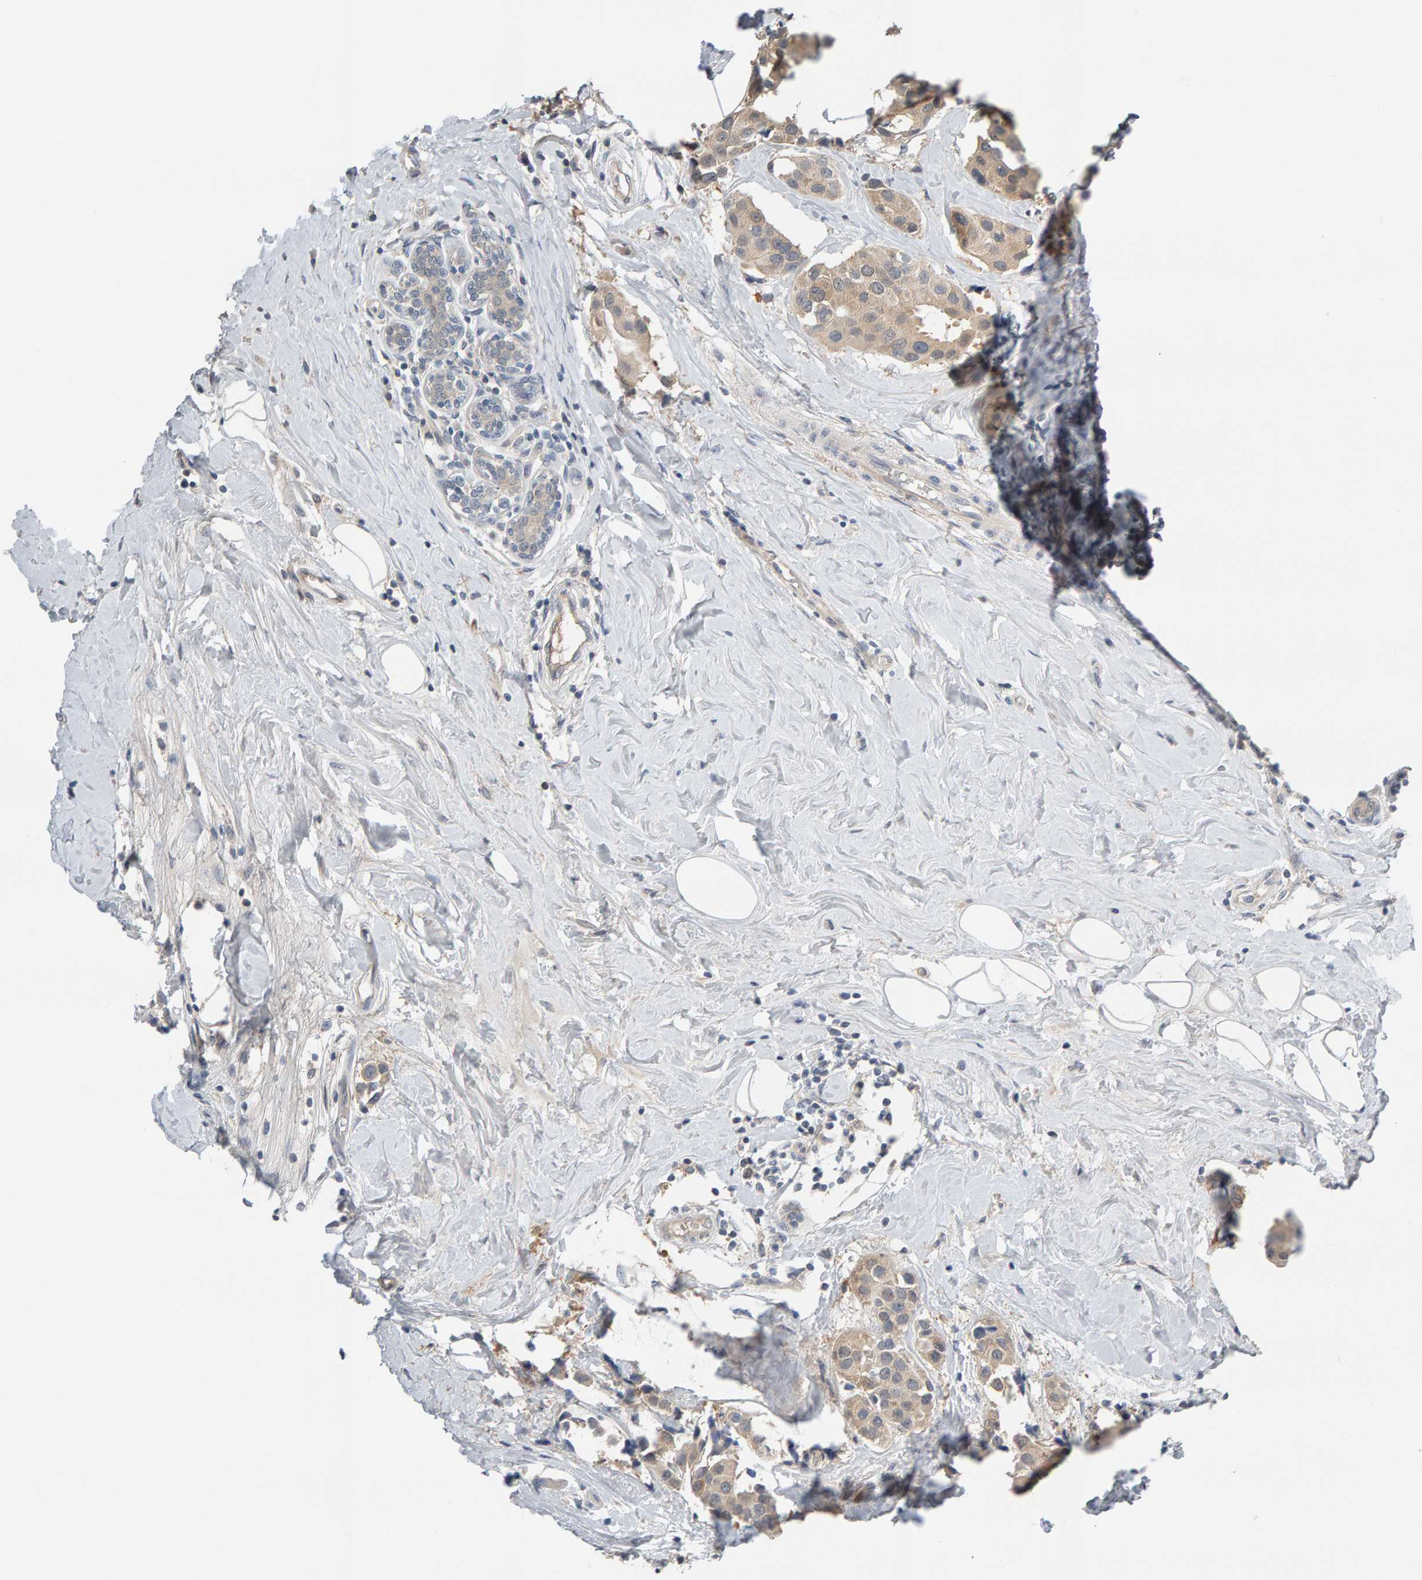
{"staining": {"intensity": "weak", "quantity": ">75%", "location": "cytoplasmic/membranous"}, "tissue": "breast cancer", "cell_type": "Tumor cells", "image_type": "cancer", "snomed": [{"axis": "morphology", "description": "Normal tissue, NOS"}, {"axis": "morphology", "description": "Duct carcinoma"}, {"axis": "topography", "description": "Breast"}], "caption": "A high-resolution image shows immunohistochemistry staining of breast cancer, which exhibits weak cytoplasmic/membranous expression in approximately >75% of tumor cells.", "gene": "GFUS", "patient": {"sex": "female", "age": 39}}